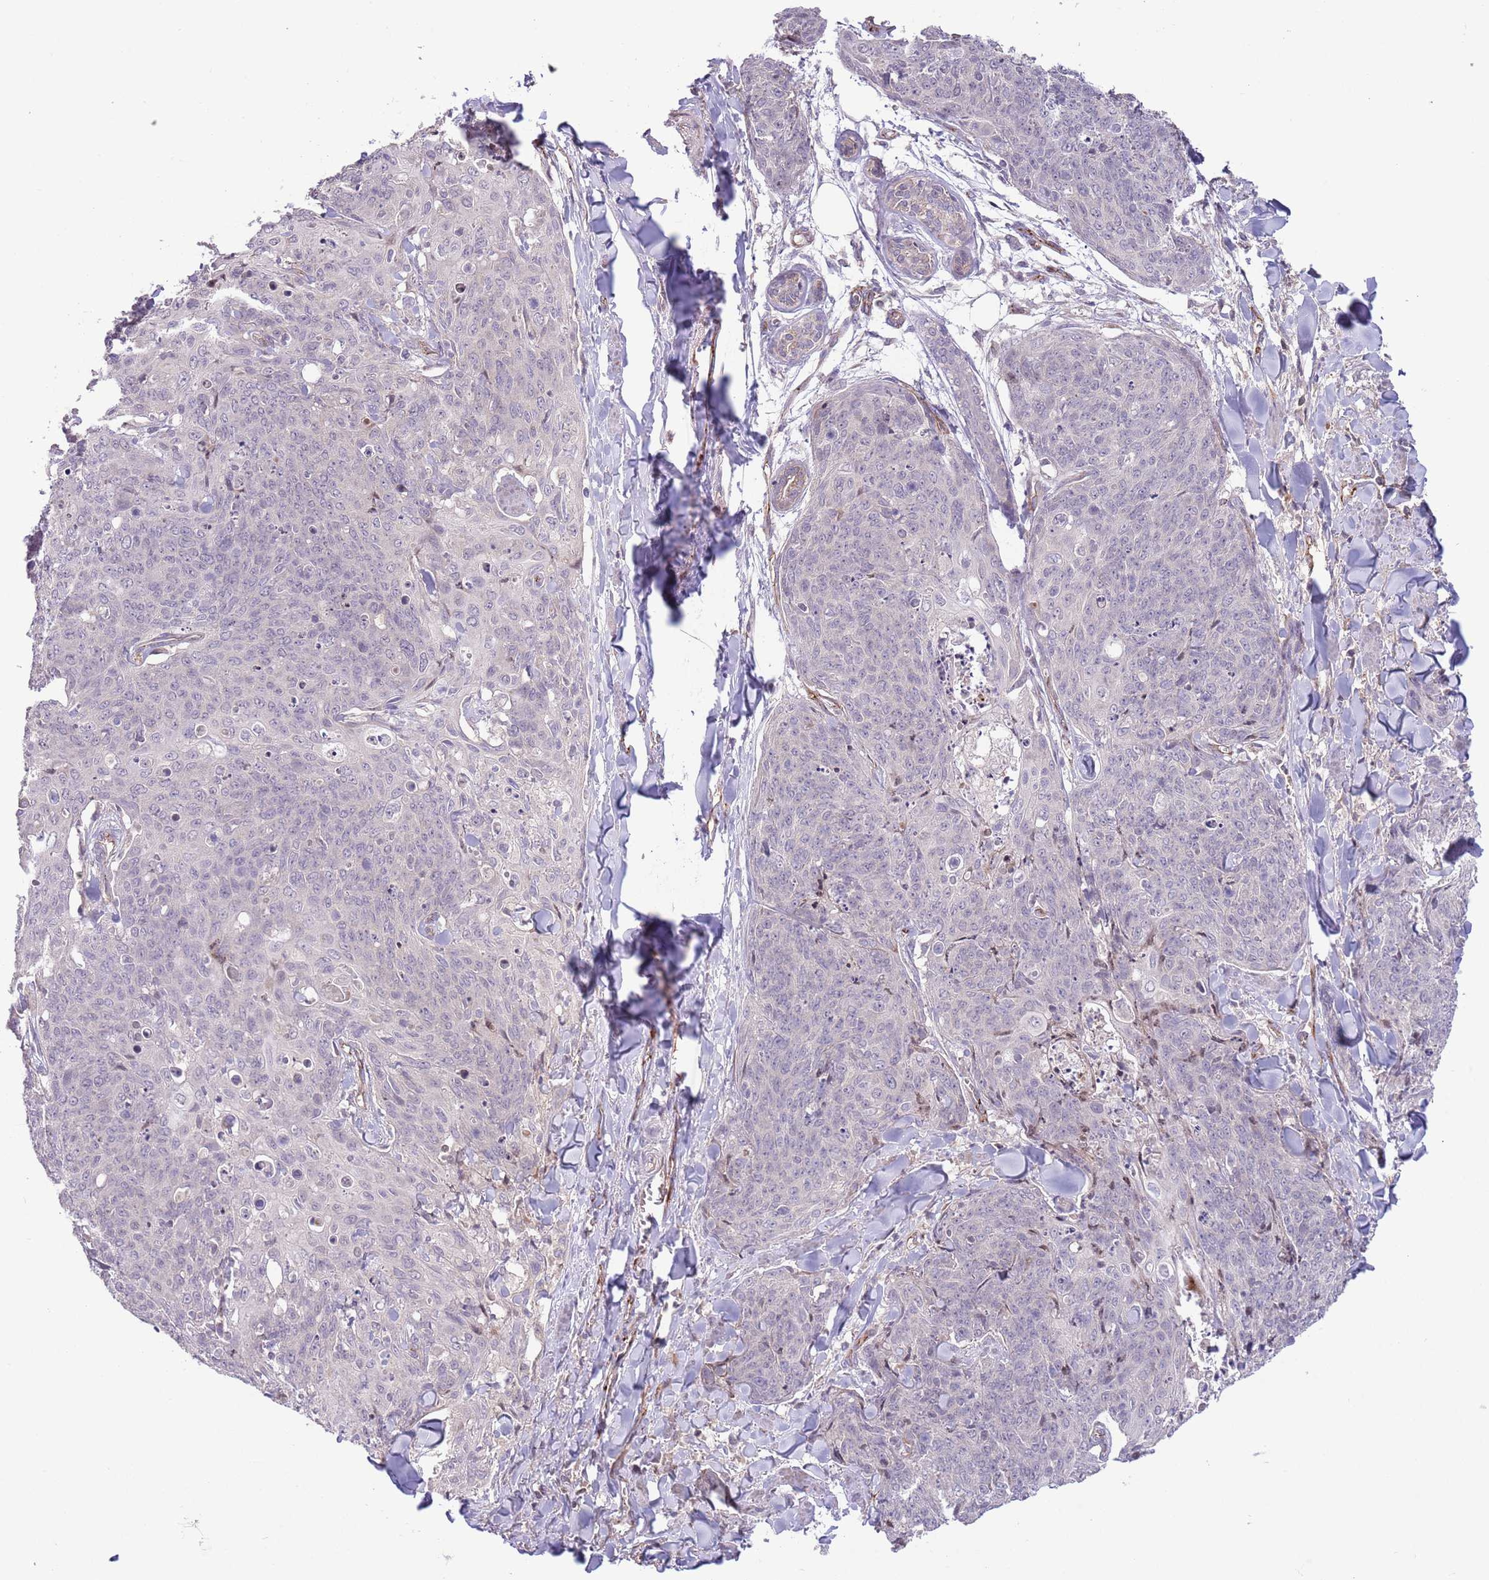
{"staining": {"intensity": "negative", "quantity": "none", "location": "none"}, "tissue": "skin cancer", "cell_type": "Tumor cells", "image_type": "cancer", "snomed": [{"axis": "morphology", "description": "Squamous cell carcinoma, NOS"}, {"axis": "topography", "description": "Skin"}, {"axis": "topography", "description": "Vulva"}], "caption": "High power microscopy photomicrograph of an IHC histopathology image of skin cancer, revealing no significant expression in tumor cells.", "gene": "DPP10", "patient": {"sex": "female", "age": 85}}